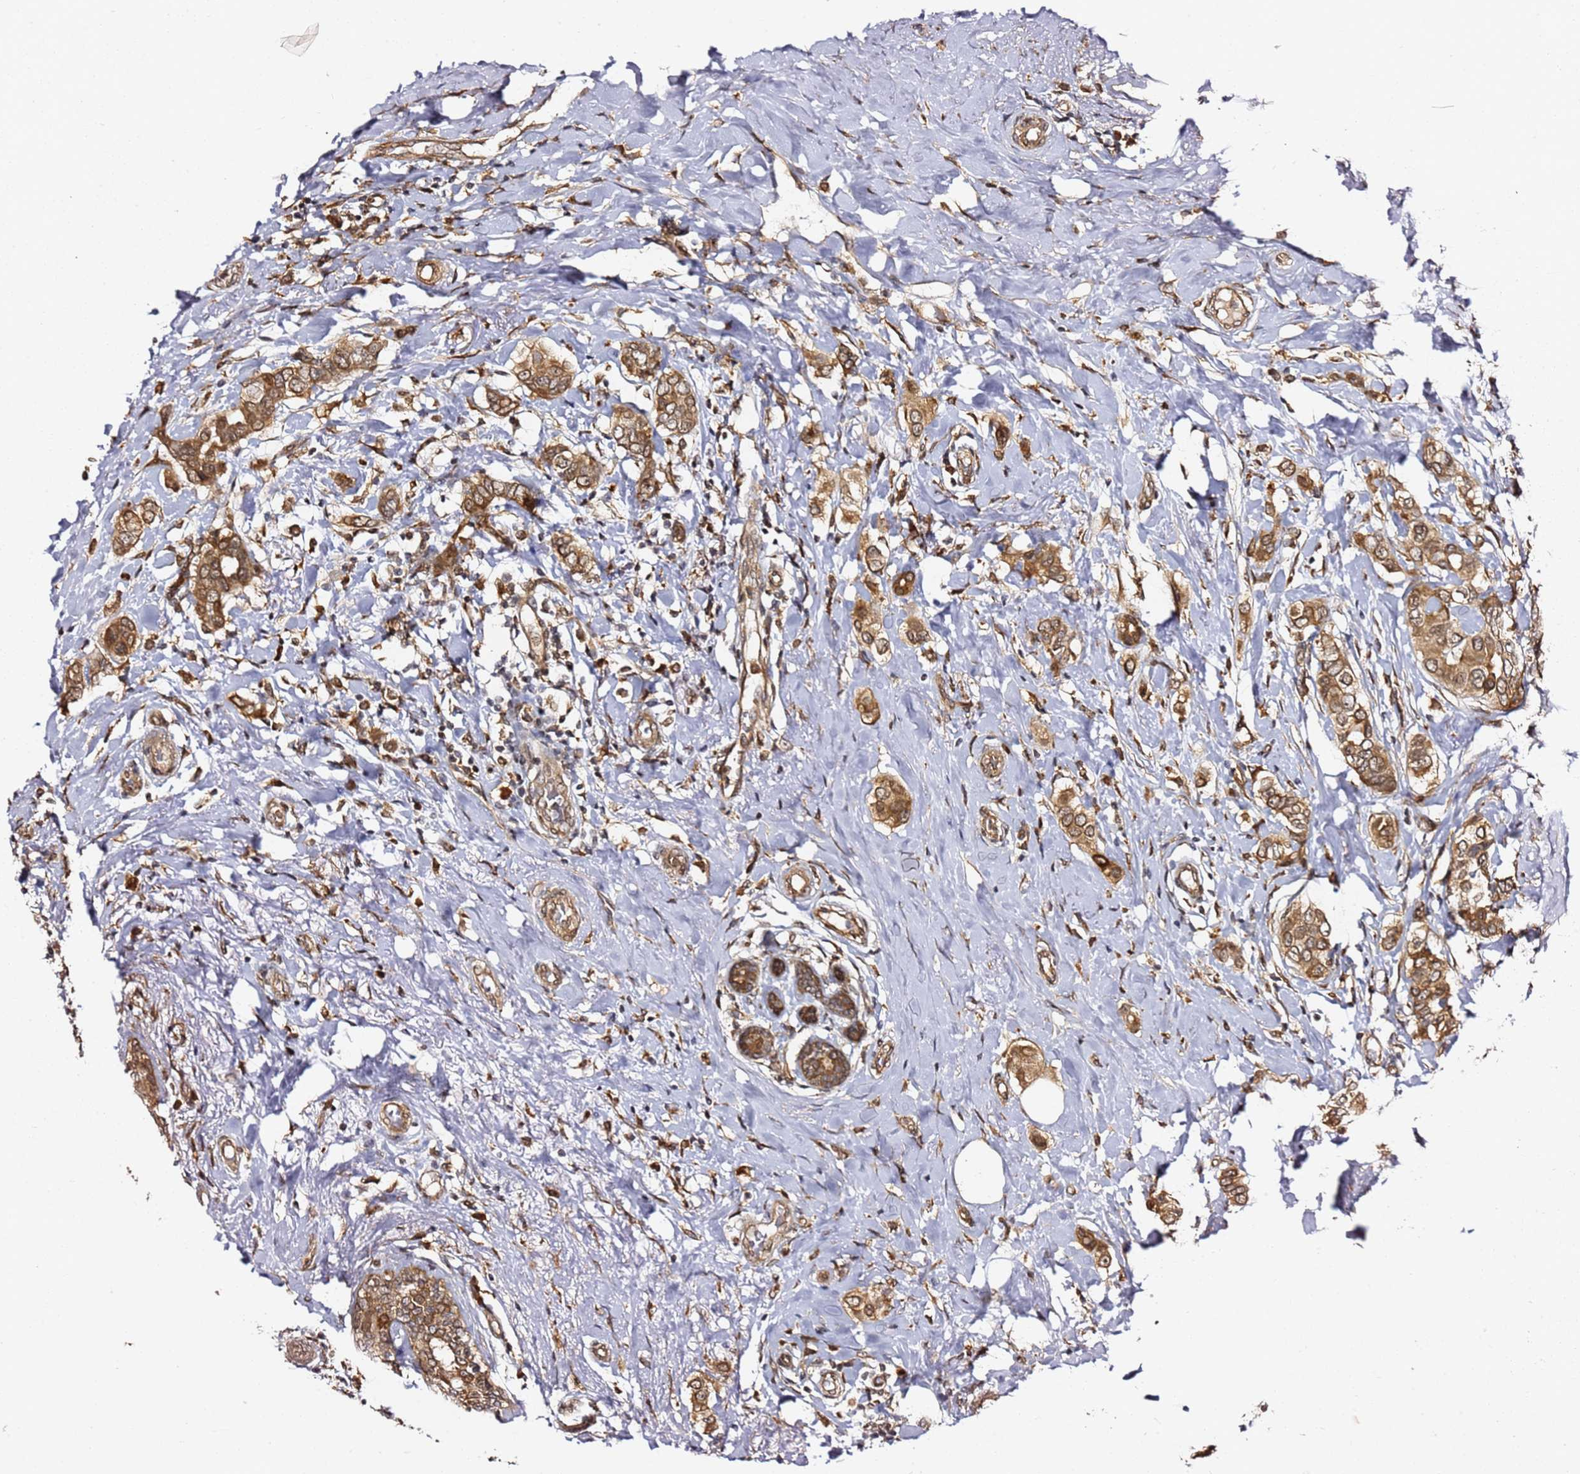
{"staining": {"intensity": "strong", "quantity": ">75%", "location": "cytoplasmic/membranous"}, "tissue": "breast cancer", "cell_type": "Tumor cells", "image_type": "cancer", "snomed": [{"axis": "morphology", "description": "Lobular carcinoma"}, {"axis": "topography", "description": "Breast"}], "caption": "Tumor cells reveal high levels of strong cytoplasmic/membranous staining in about >75% of cells in human breast cancer.", "gene": "PRKAB2", "patient": {"sex": "female", "age": 51}}